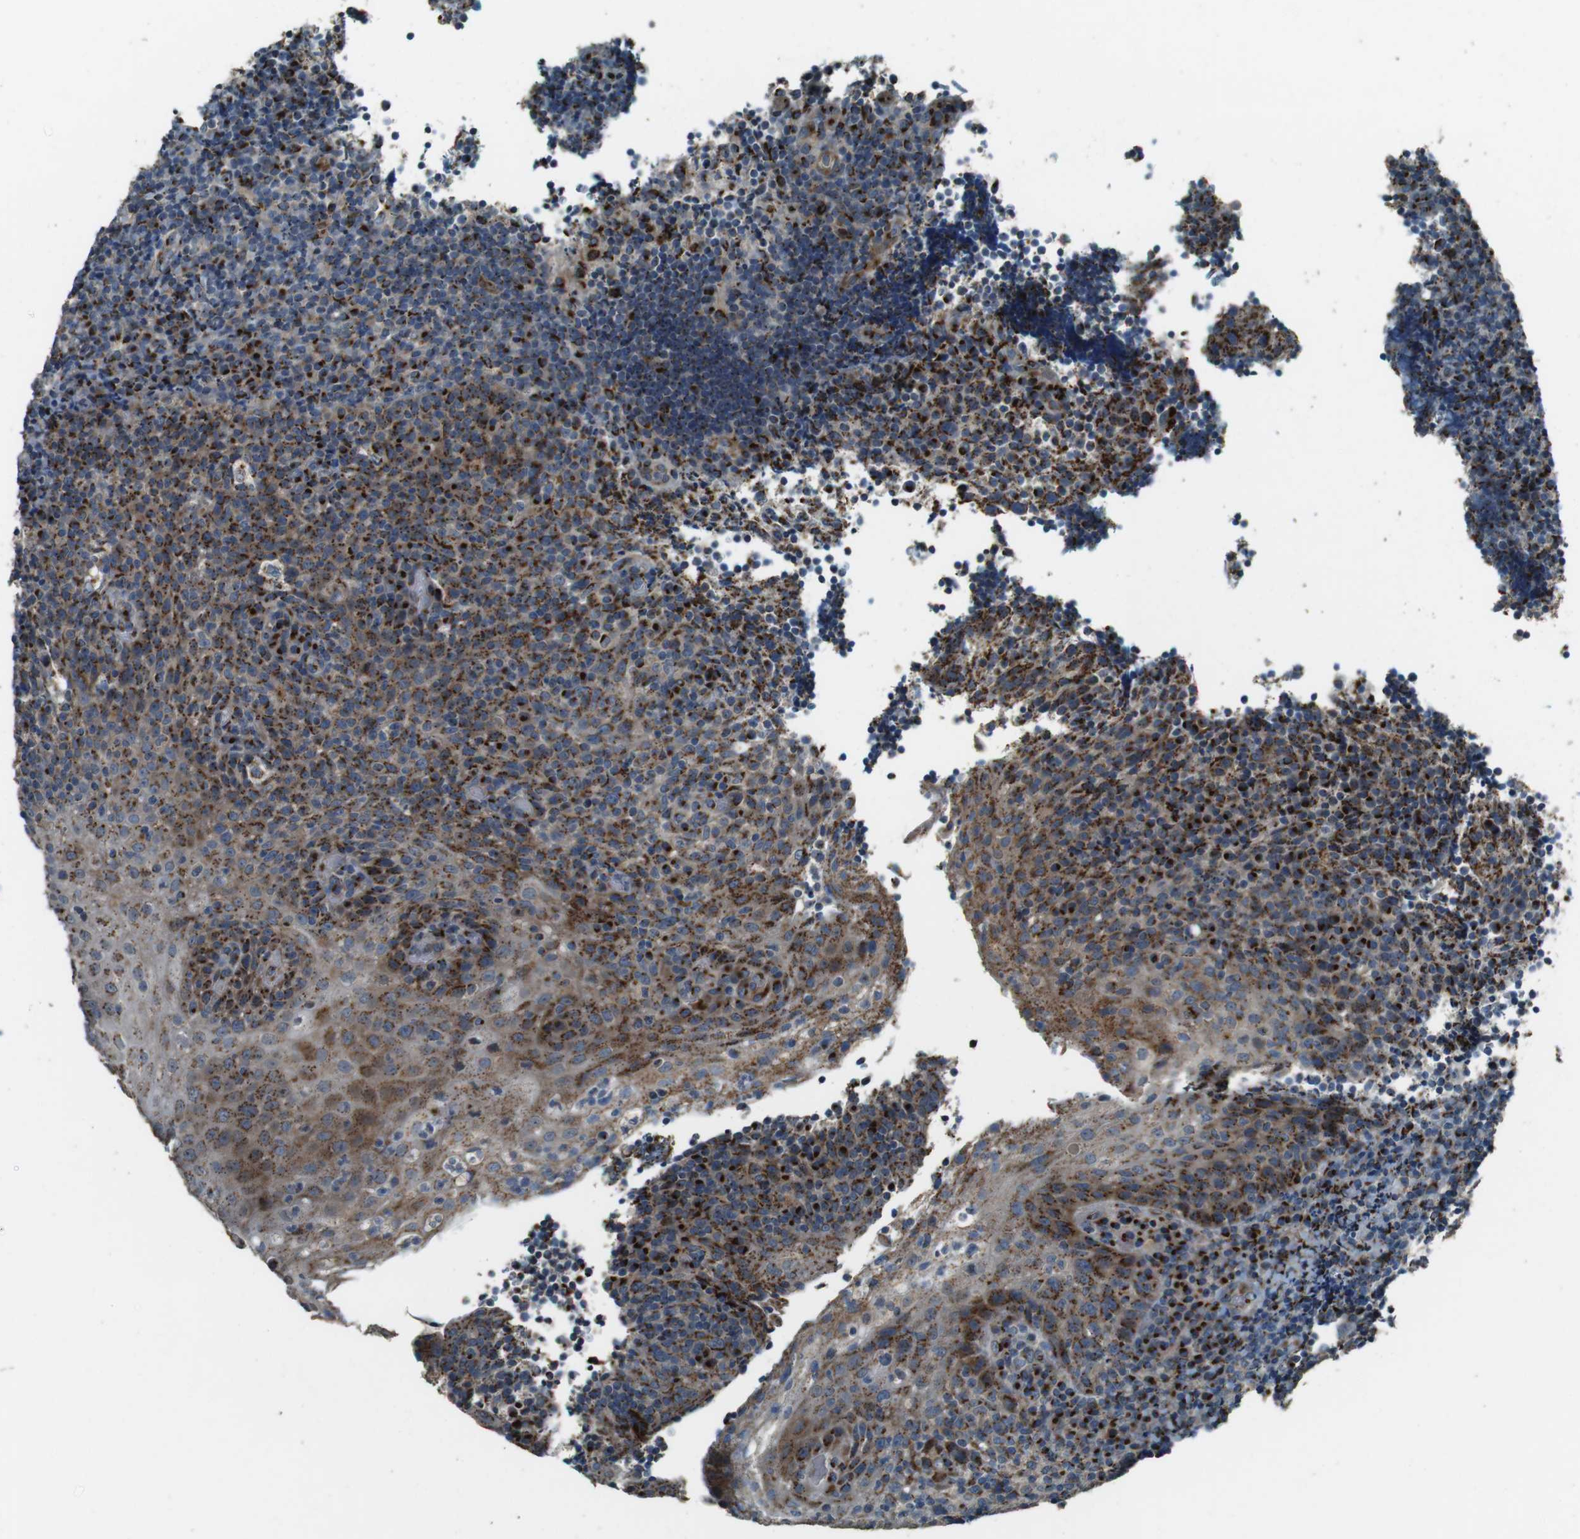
{"staining": {"intensity": "strong", "quantity": ">75%", "location": "cytoplasmic/membranous"}, "tissue": "lymphoma", "cell_type": "Tumor cells", "image_type": "cancer", "snomed": [{"axis": "morphology", "description": "Malignant lymphoma, non-Hodgkin's type, High grade"}, {"axis": "topography", "description": "Tonsil"}], "caption": "Approximately >75% of tumor cells in lymphoma display strong cytoplasmic/membranous protein staining as visualized by brown immunohistochemical staining.", "gene": "TMEM115", "patient": {"sex": "female", "age": 36}}